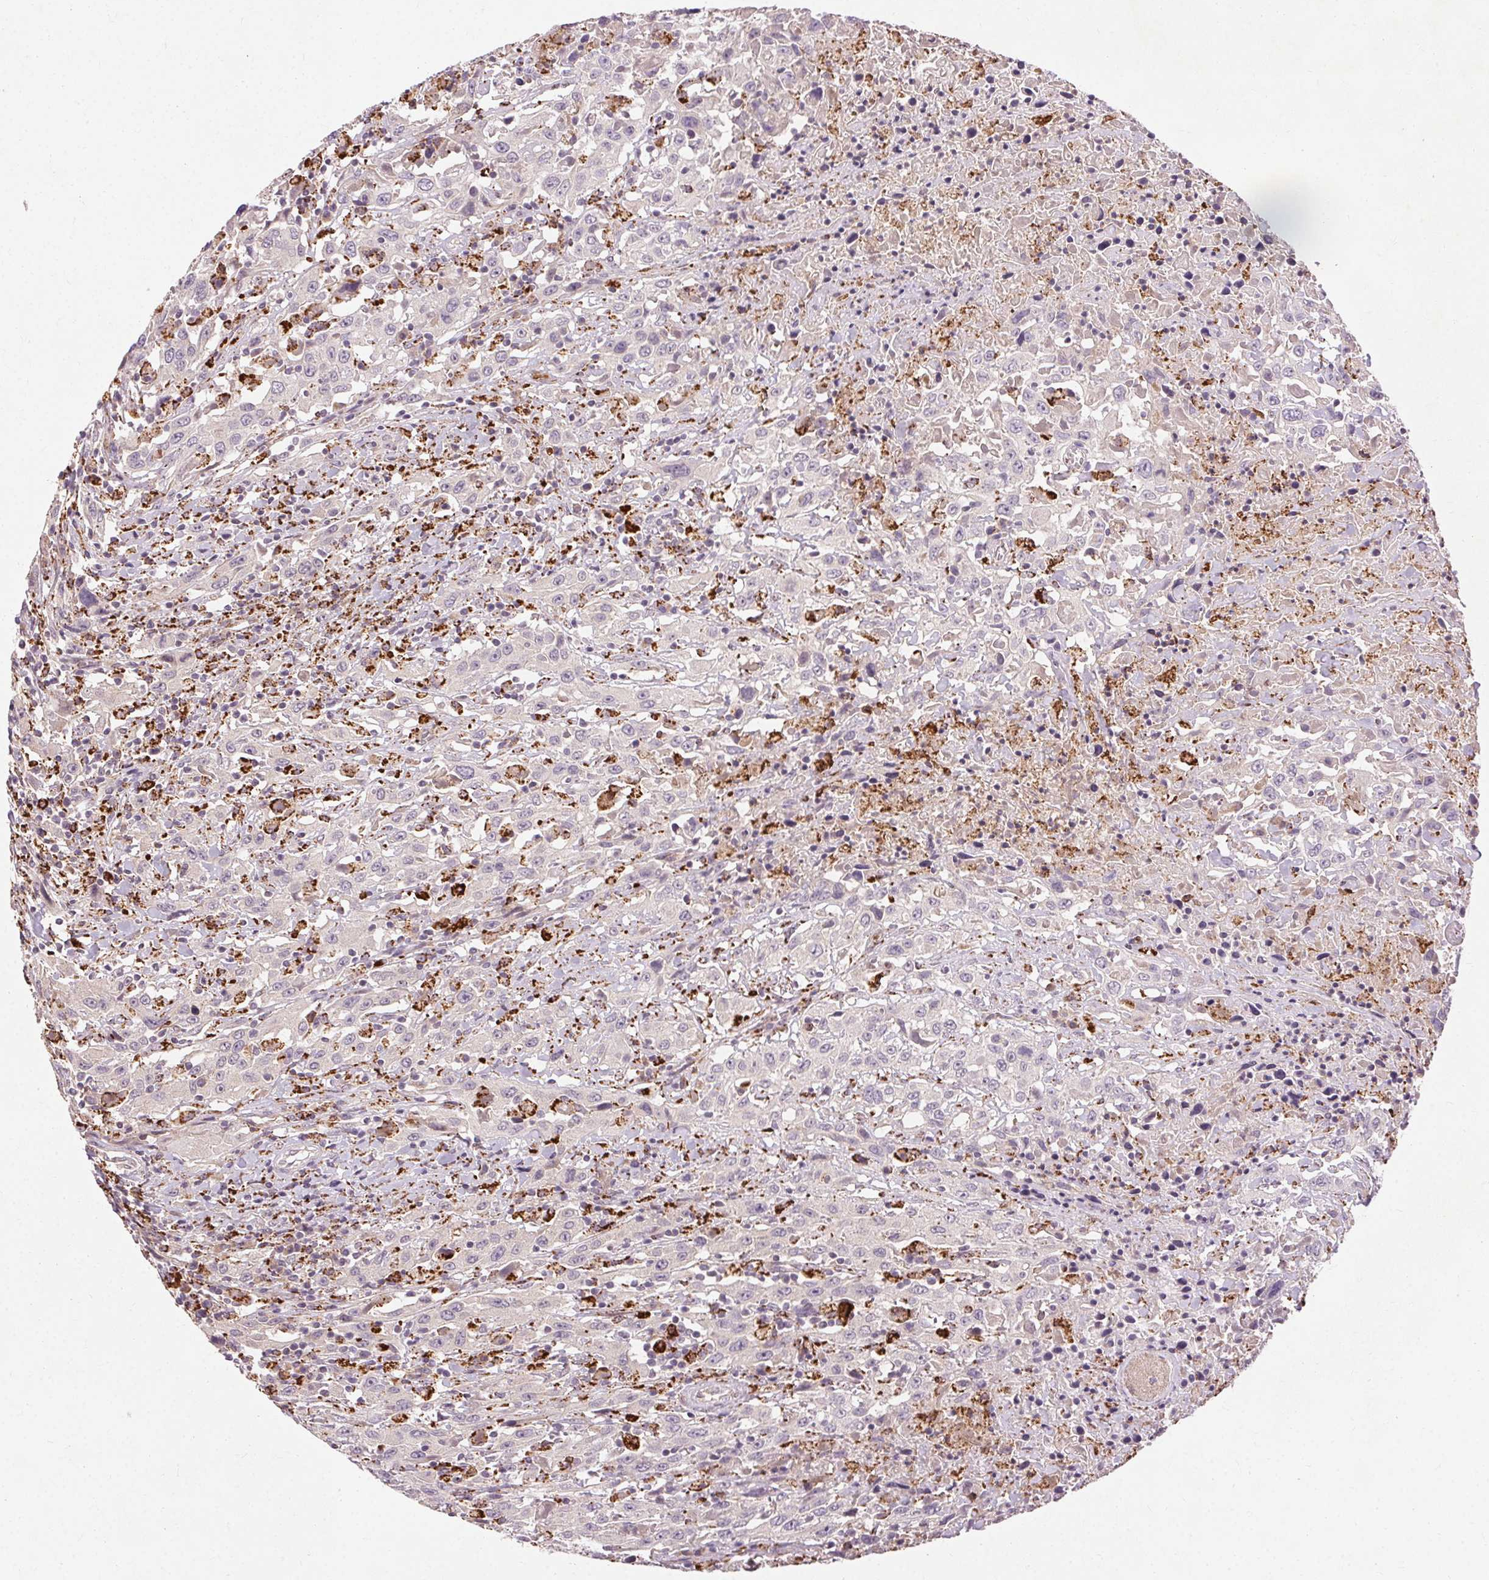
{"staining": {"intensity": "negative", "quantity": "none", "location": "none"}, "tissue": "urothelial cancer", "cell_type": "Tumor cells", "image_type": "cancer", "snomed": [{"axis": "morphology", "description": "Urothelial carcinoma, High grade"}, {"axis": "topography", "description": "Urinary bladder"}], "caption": "Immunohistochemical staining of urothelial cancer displays no significant positivity in tumor cells.", "gene": "REP15", "patient": {"sex": "male", "age": 61}}